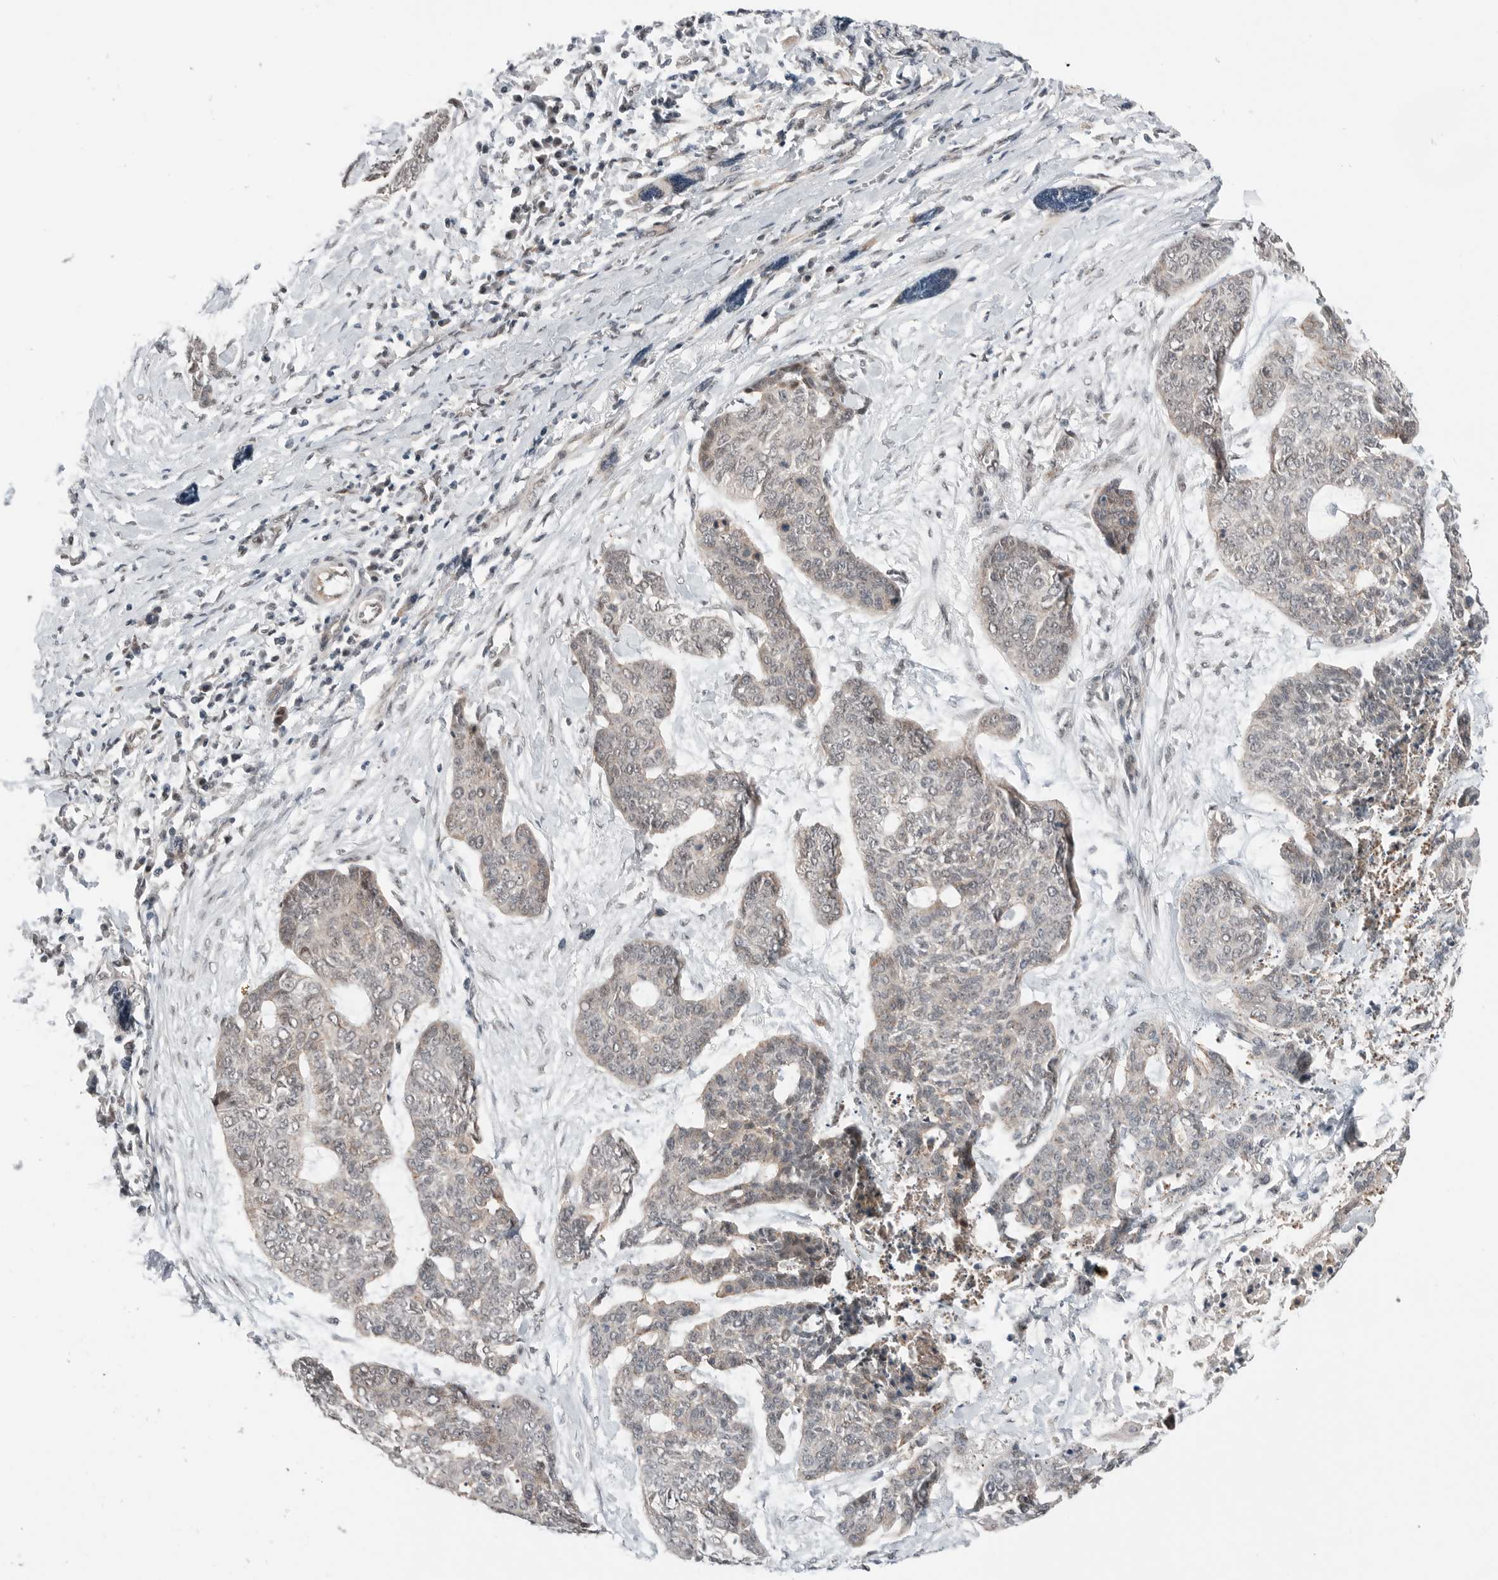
{"staining": {"intensity": "negative", "quantity": "none", "location": "none"}, "tissue": "skin cancer", "cell_type": "Tumor cells", "image_type": "cancer", "snomed": [{"axis": "morphology", "description": "Basal cell carcinoma"}, {"axis": "topography", "description": "Skin"}], "caption": "DAB (3,3'-diaminobenzidine) immunohistochemical staining of basal cell carcinoma (skin) demonstrates no significant staining in tumor cells.", "gene": "NTAQ1", "patient": {"sex": "female", "age": 64}}